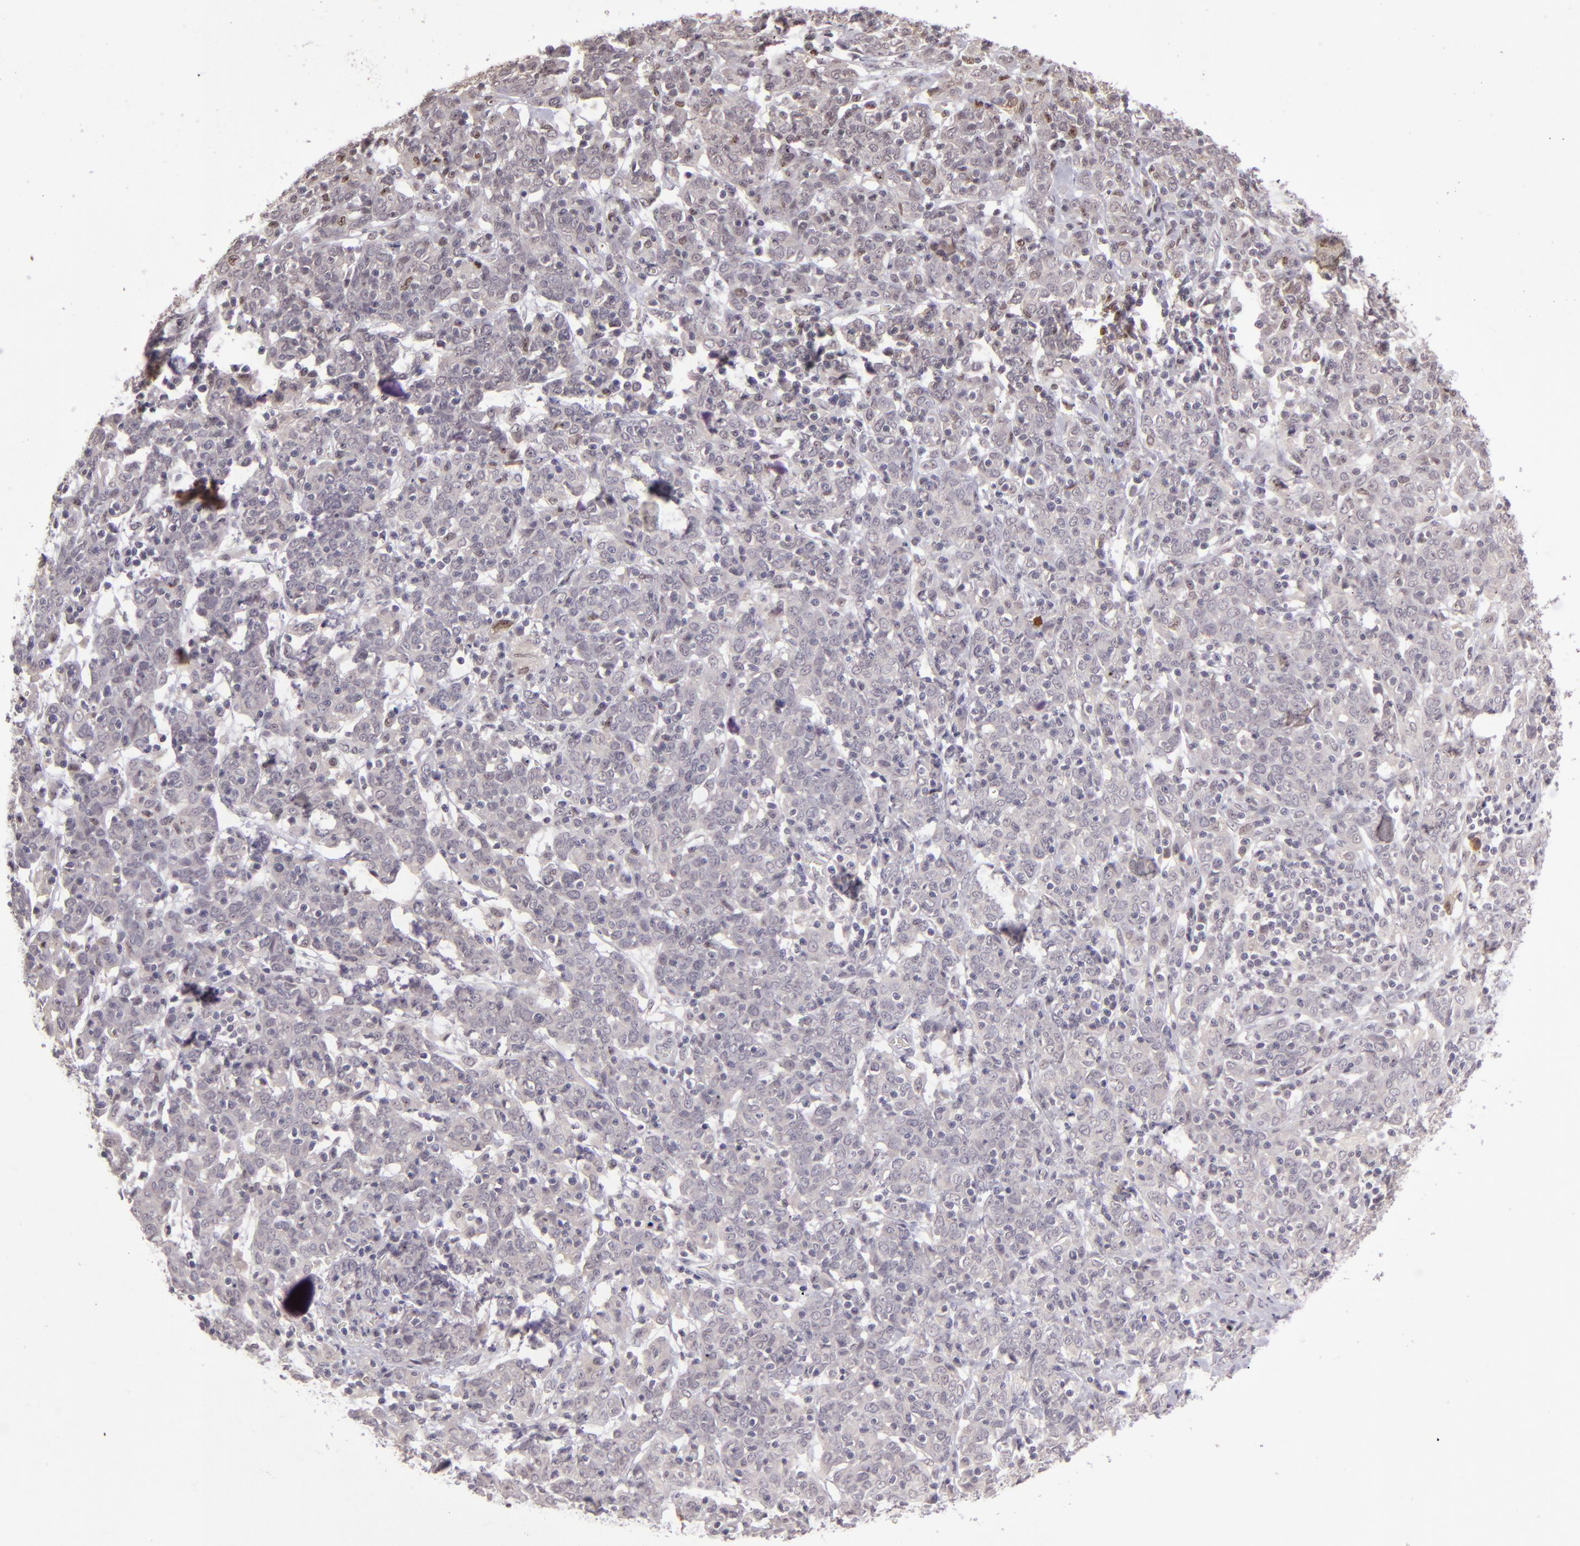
{"staining": {"intensity": "weak", "quantity": "25%-75%", "location": "cytoplasmic/membranous,nuclear"}, "tissue": "cervical cancer", "cell_type": "Tumor cells", "image_type": "cancer", "snomed": [{"axis": "morphology", "description": "Normal tissue, NOS"}, {"axis": "morphology", "description": "Squamous cell carcinoma, NOS"}, {"axis": "topography", "description": "Cervix"}], "caption": "Squamous cell carcinoma (cervical) stained with DAB (3,3'-diaminobenzidine) immunohistochemistry displays low levels of weak cytoplasmic/membranous and nuclear positivity in about 25%-75% of tumor cells. (Brightfield microscopy of DAB IHC at high magnification).", "gene": "PCNX4", "patient": {"sex": "female", "age": 67}}